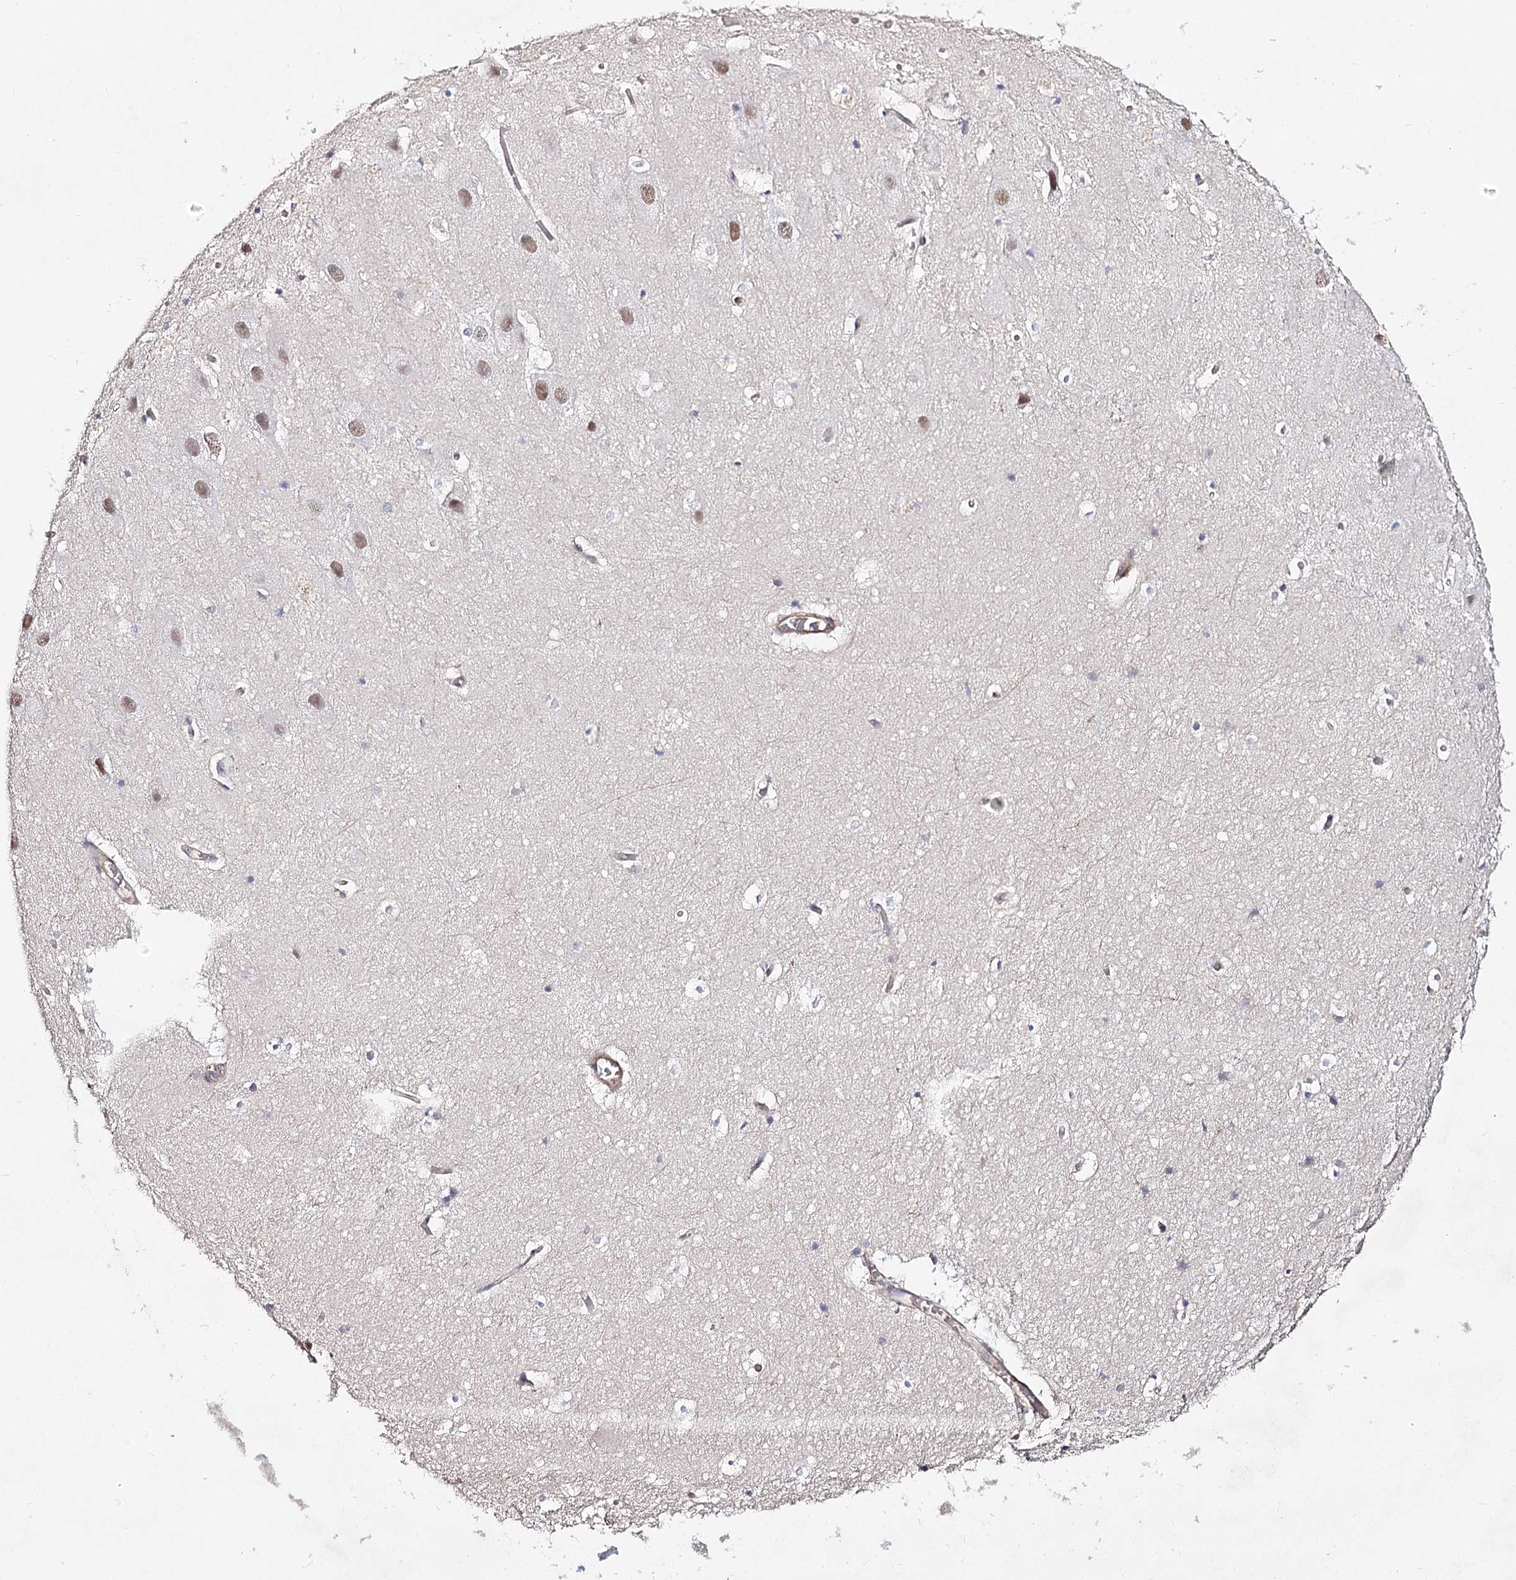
{"staining": {"intensity": "negative", "quantity": "none", "location": "none"}, "tissue": "hippocampus", "cell_type": "Glial cells", "image_type": "normal", "snomed": [{"axis": "morphology", "description": "Normal tissue, NOS"}, {"axis": "topography", "description": "Hippocampus"}], "caption": "Immunohistochemistry (IHC) photomicrograph of normal human hippocampus stained for a protein (brown), which demonstrates no expression in glial cells.", "gene": "TMEM218", "patient": {"sex": "female", "age": 52}}